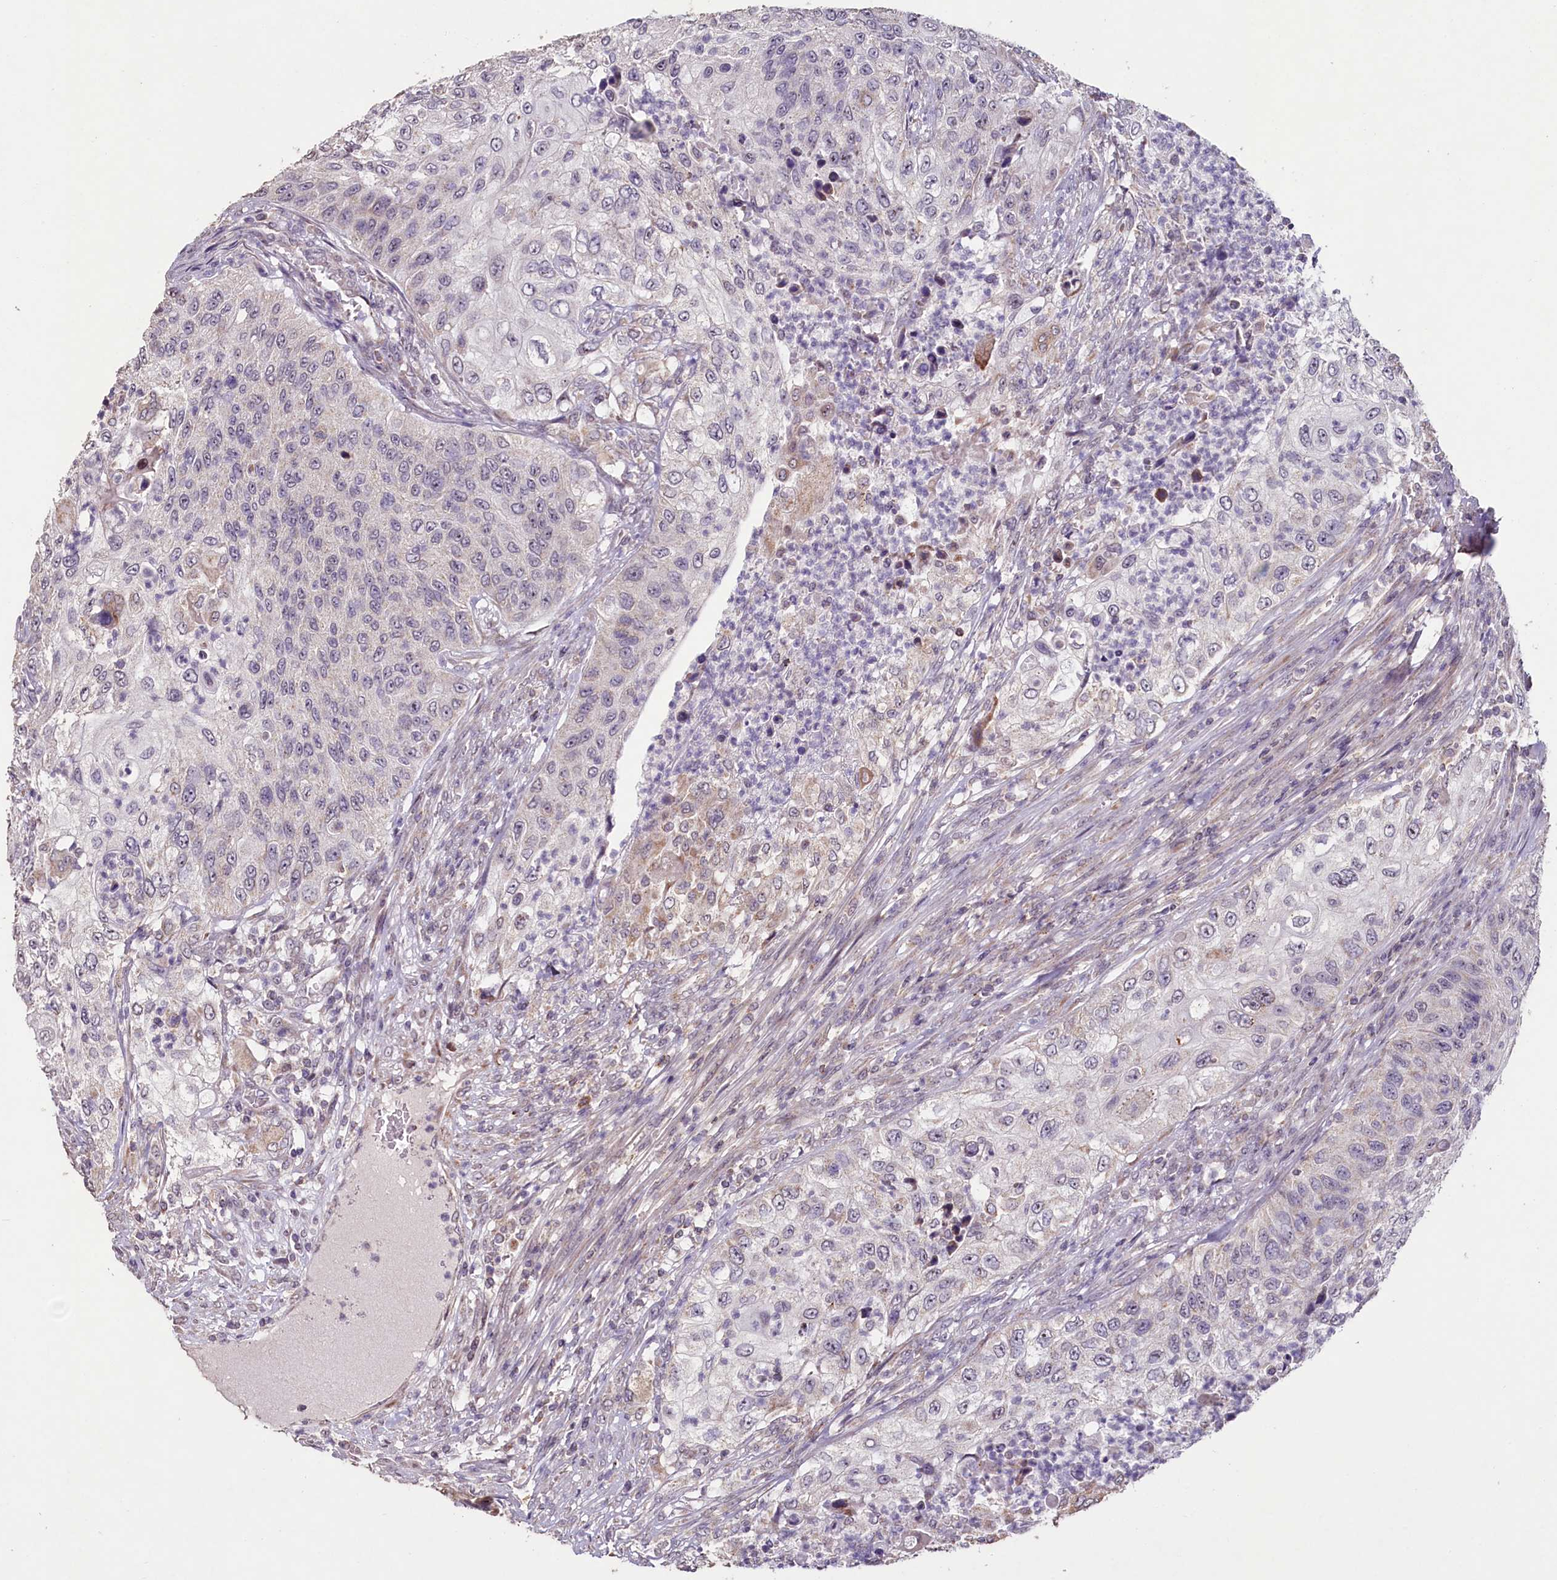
{"staining": {"intensity": "negative", "quantity": "none", "location": "none"}, "tissue": "urothelial cancer", "cell_type": "Tumor cells", "image_type": "cancer", "snomed": [{"axis": "morphology", "description": "Urothelial carcinoma, High grade"}, {"axis": "topography", "description": "Urinary bladder"}], "caption": "High magnification brightfield microscopy of urothelial cancer stained with DAB (brown) and counterstained with hematoxylin (blue): tumor cells show no significant positivity.", "gene": "PDE6D", "patient": {"sex": "female", "age": 60}}